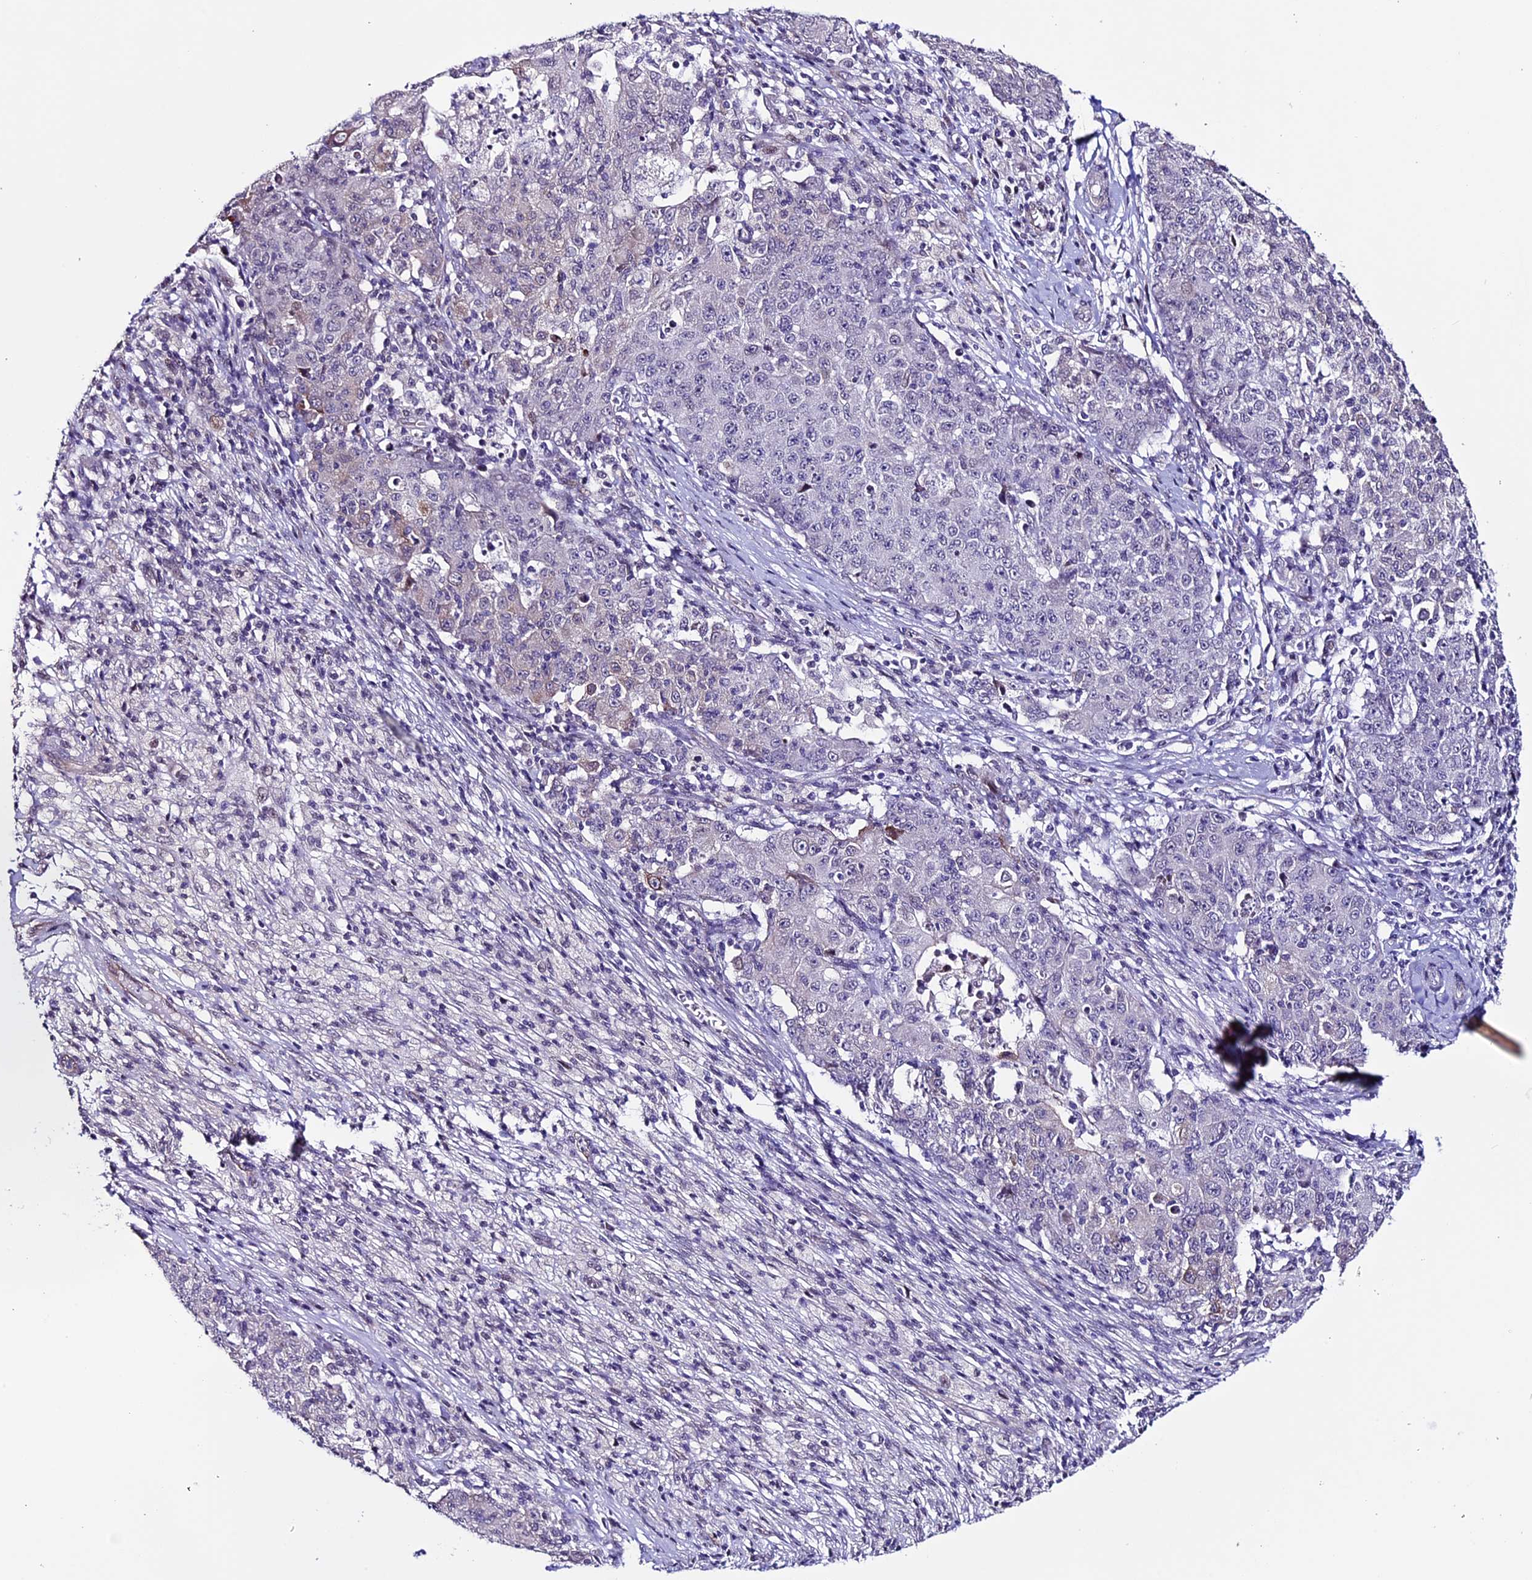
{"staining": {"intensity": "negative", "quantity": "none", "location": "none"}, "tissue": "ovarian cancer", "cell_type": "Tumor cells", "image_type": "cancer", "snomed": [{"axis": "morphology", "description": "Carcinoma, endometroid"}, {"axis": "topography", "description": "Ovary"}], "caption": "Immunohistochemical staining of ovarian endometroid carcinoma displays no significant positivity in tumor cells.", "gene": "TMEM171", "patient": {"sex": "female", "age": 42}}